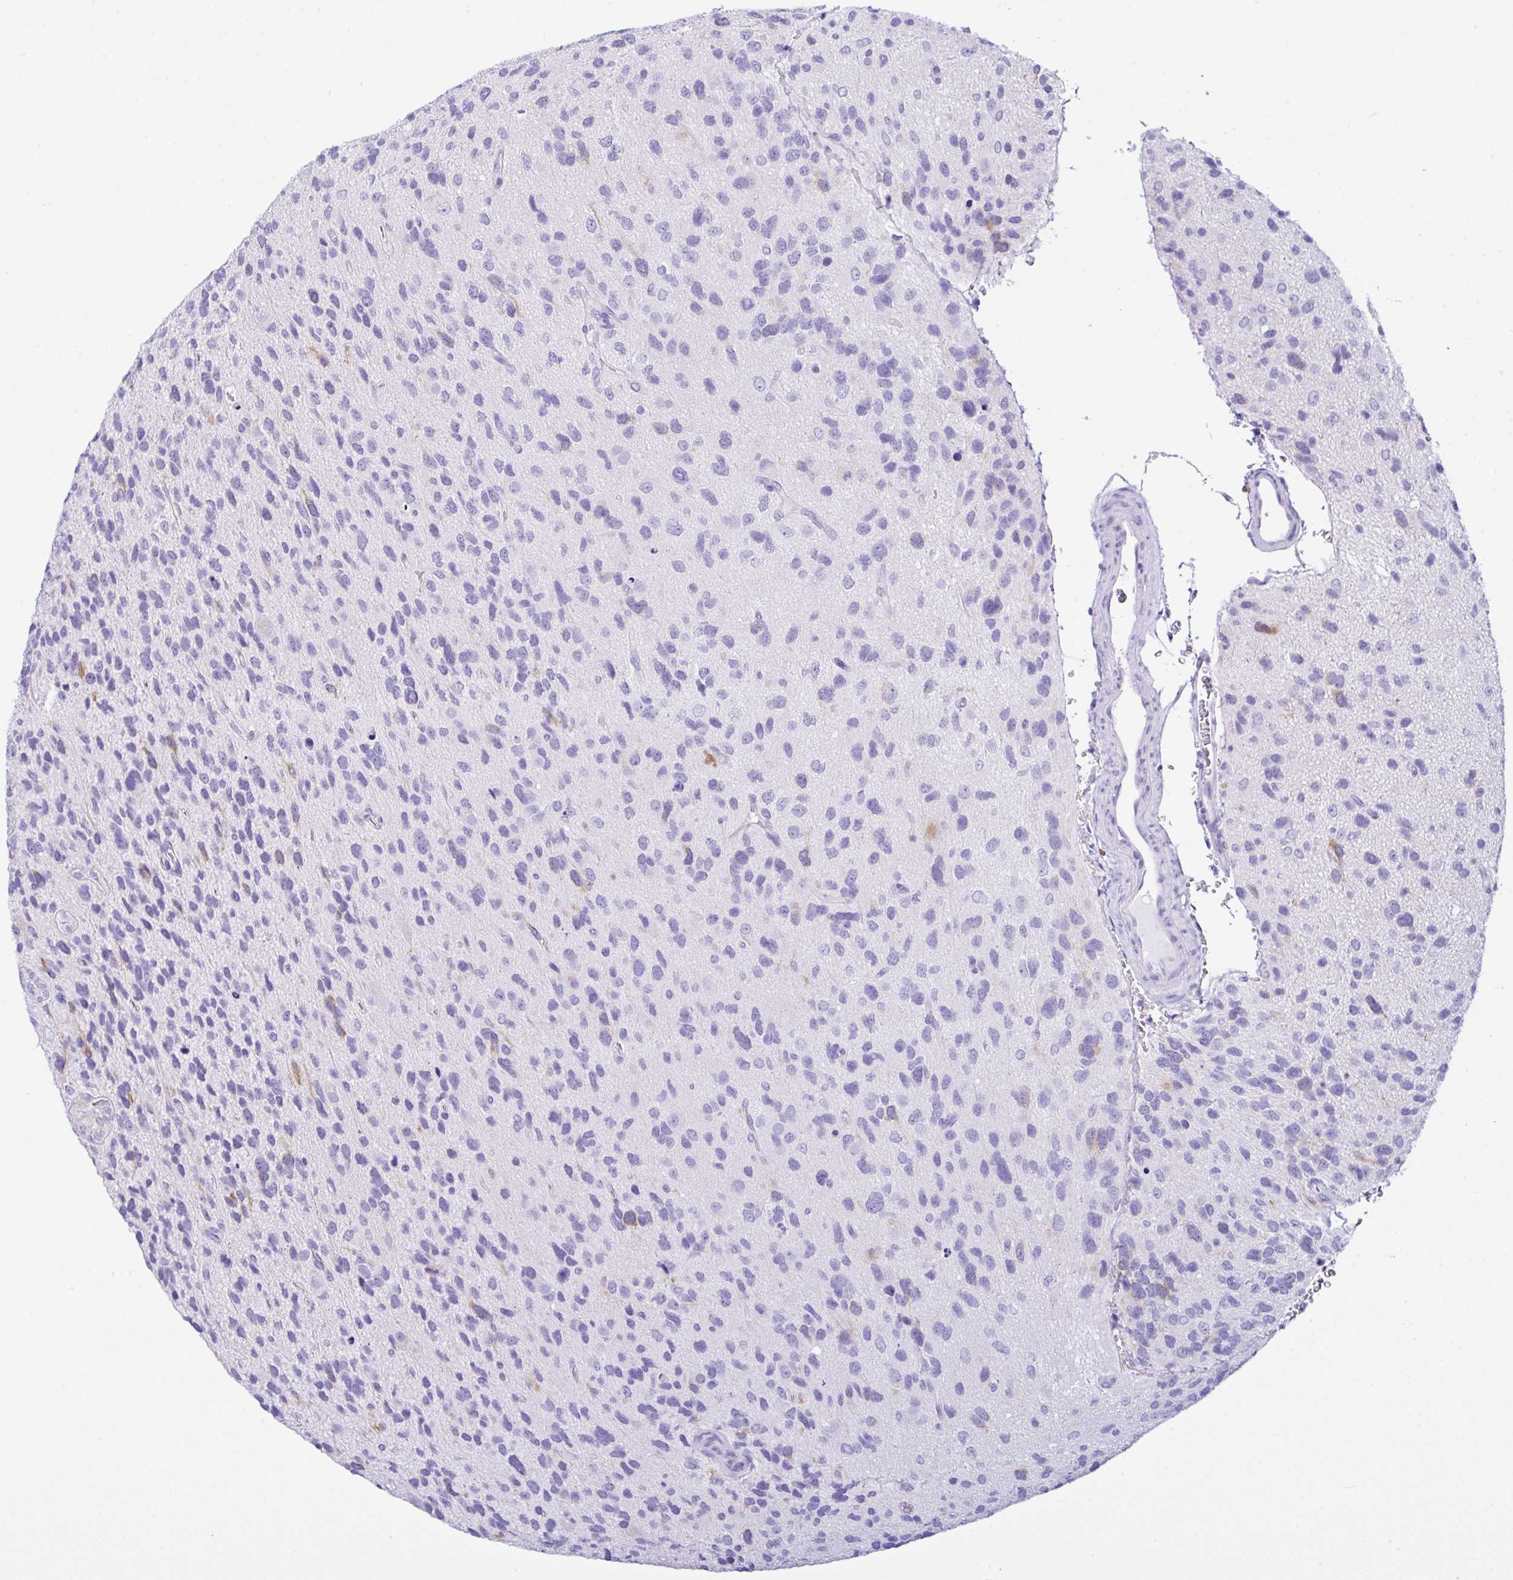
{"staining": {"intensity": "negative", "quantity": "none", "location": "none"}, "tissue": "glioma", "cell_type": "Tumor cells", "image_type": "cancer", "snomed": [{"axis": "morphology", "description": "Glioma, malignant, High grade"}, {"axis": "topography", "description": "Brain"}], "caption": "Tumor cells show no significant staining in glioma.", "gene": "RRM2", "patient": {"sex": "female", "age": 58}}